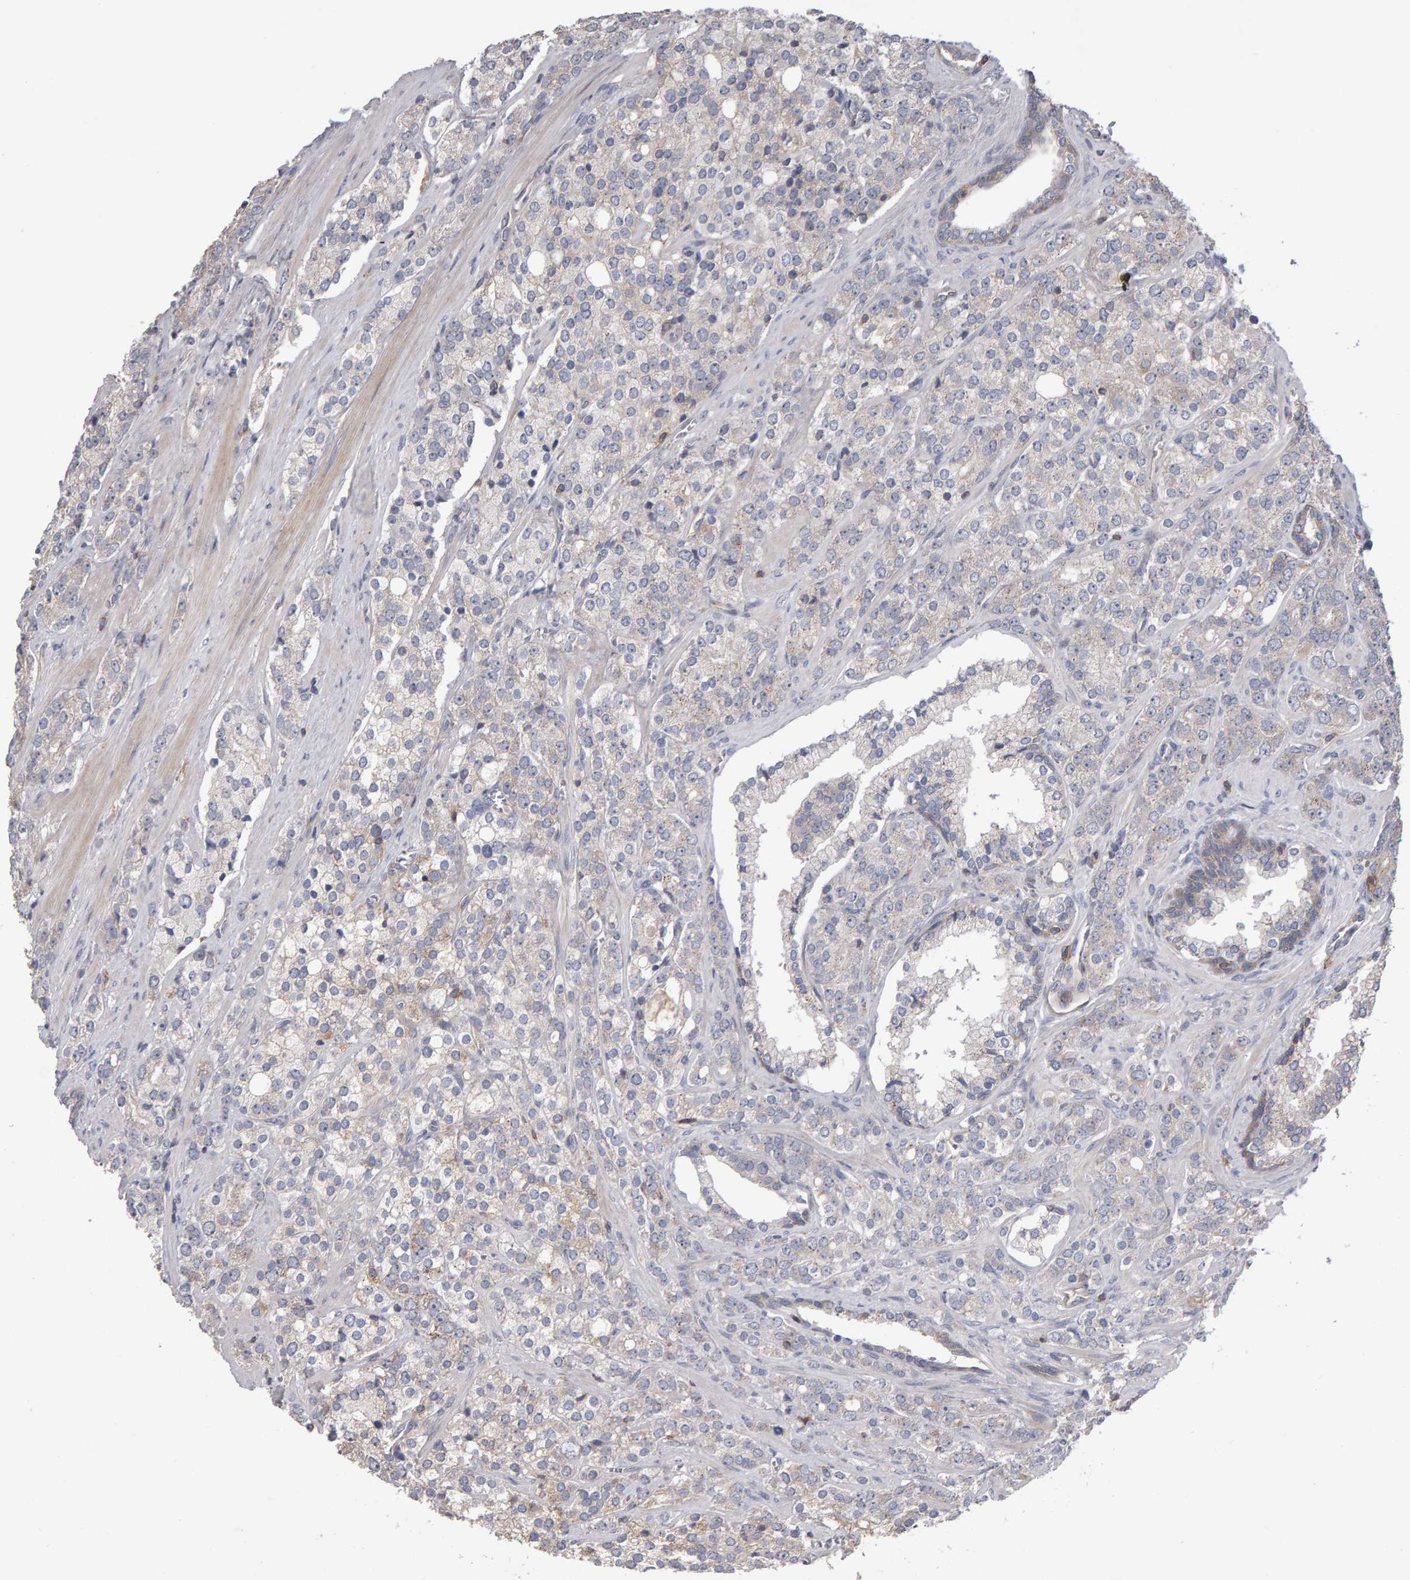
{"staining": {"intensity": "weak", "quantity": "<25%", "location": "cytoplasmic/membranous"}, "tissue": "prostate cancer", "cell_type": "Tumor cells", "image_type": "cancer", "snomed": [{"axis": "morphology", "description": "Adenocarcinoma, High grade"}, {"axis": "topography", "description": "Prostate"}], "caption": "The micrograph exhibits no staining of tumor cells in prostate cancer (high-grade adenocarcinoma).", "gene": "PGS1", "patient": {"sex": "male", "age": 71}}